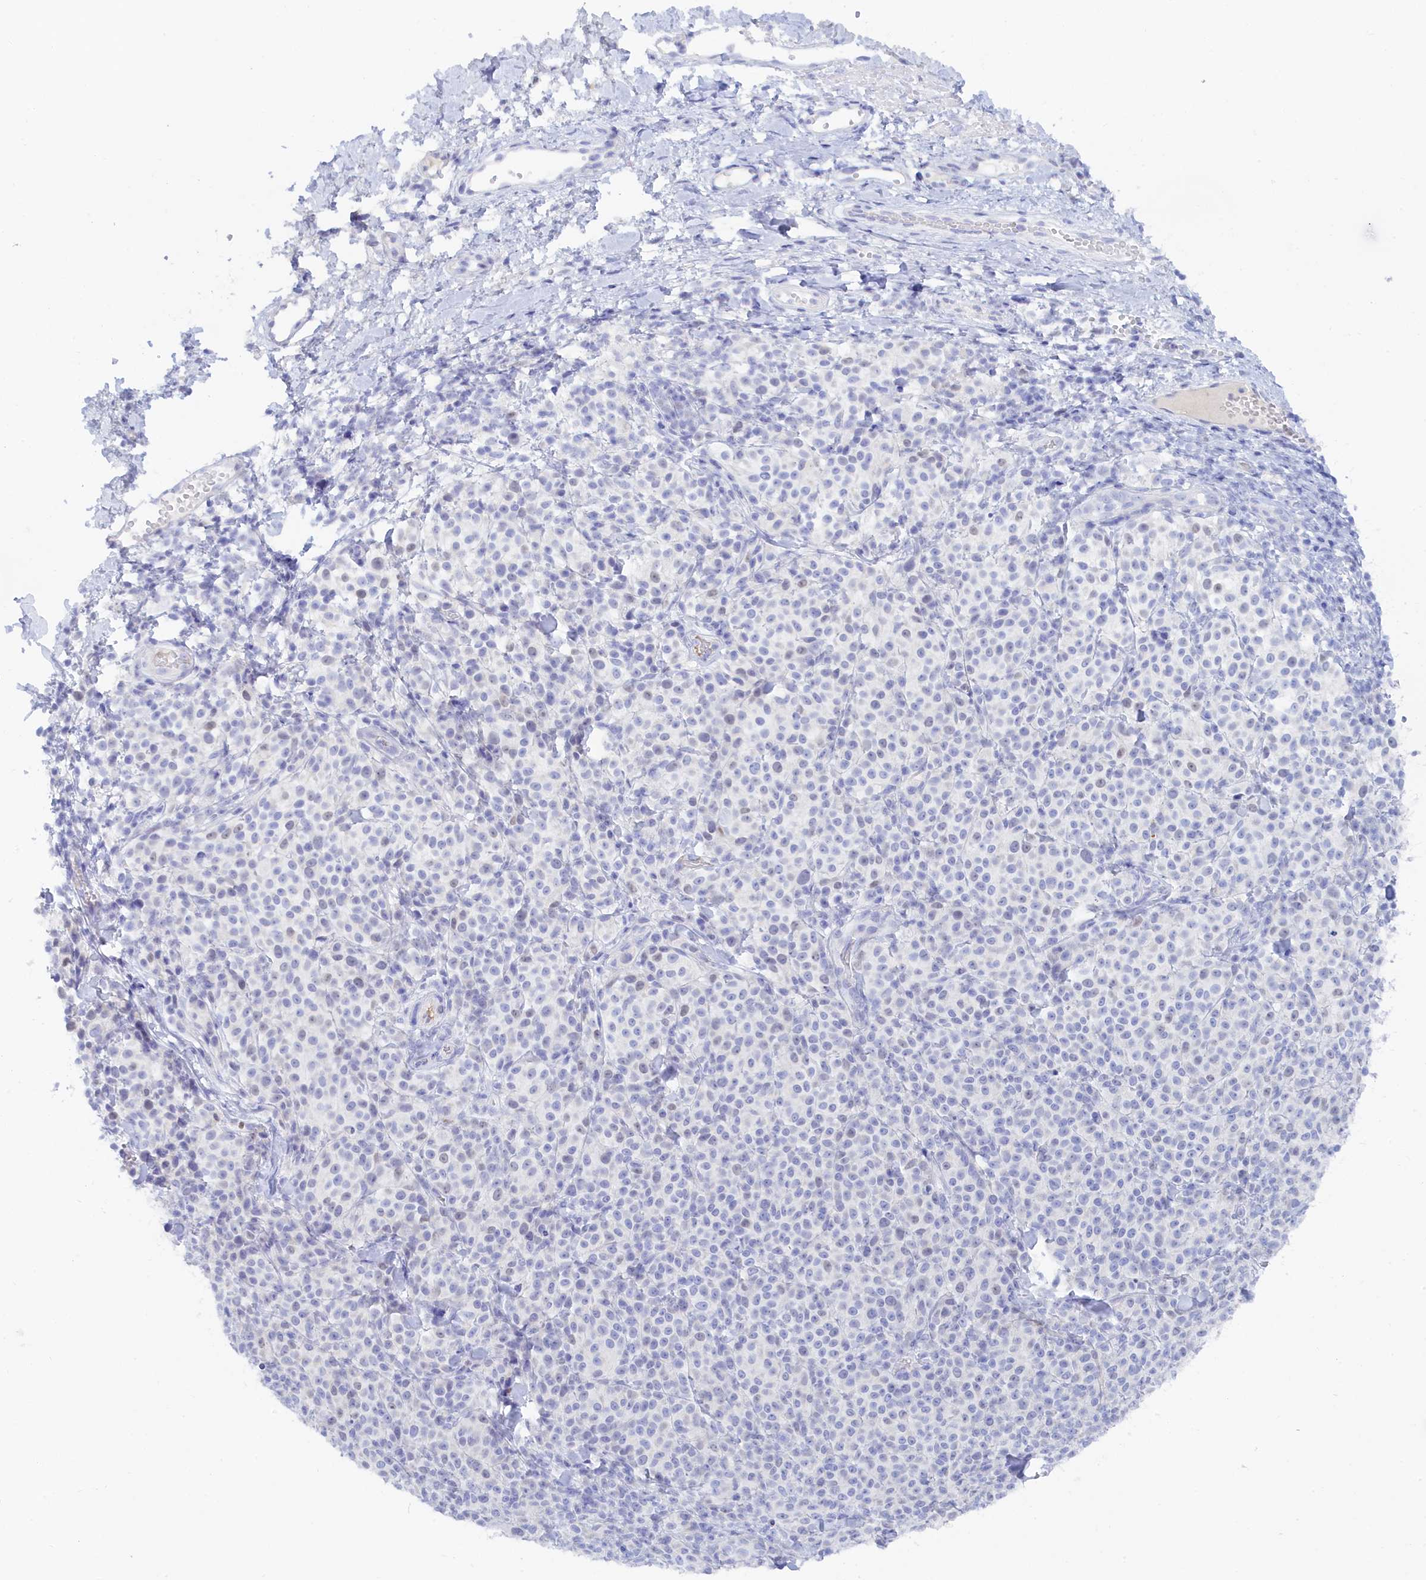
{"staining": {"intensity": "negative", "quantity": "none", "location": "none"}, "tissue": "melanoma", "cell_type": "Tumor cells", "image_type": "cancer", "snomed": [{"axis": "morphology", "description": "Normal tissue, NOS"}, {"axis": "morphology", "description": "Malignant melanoma, NOS"}, {"axis": "topography", "description": "Skin"}], "caption": "Micrograph shows no significant protein staining in tumor cells of malignant melanoma.", "gene": "TRIM10", "patient": {"sex": "female", "age": 34}}